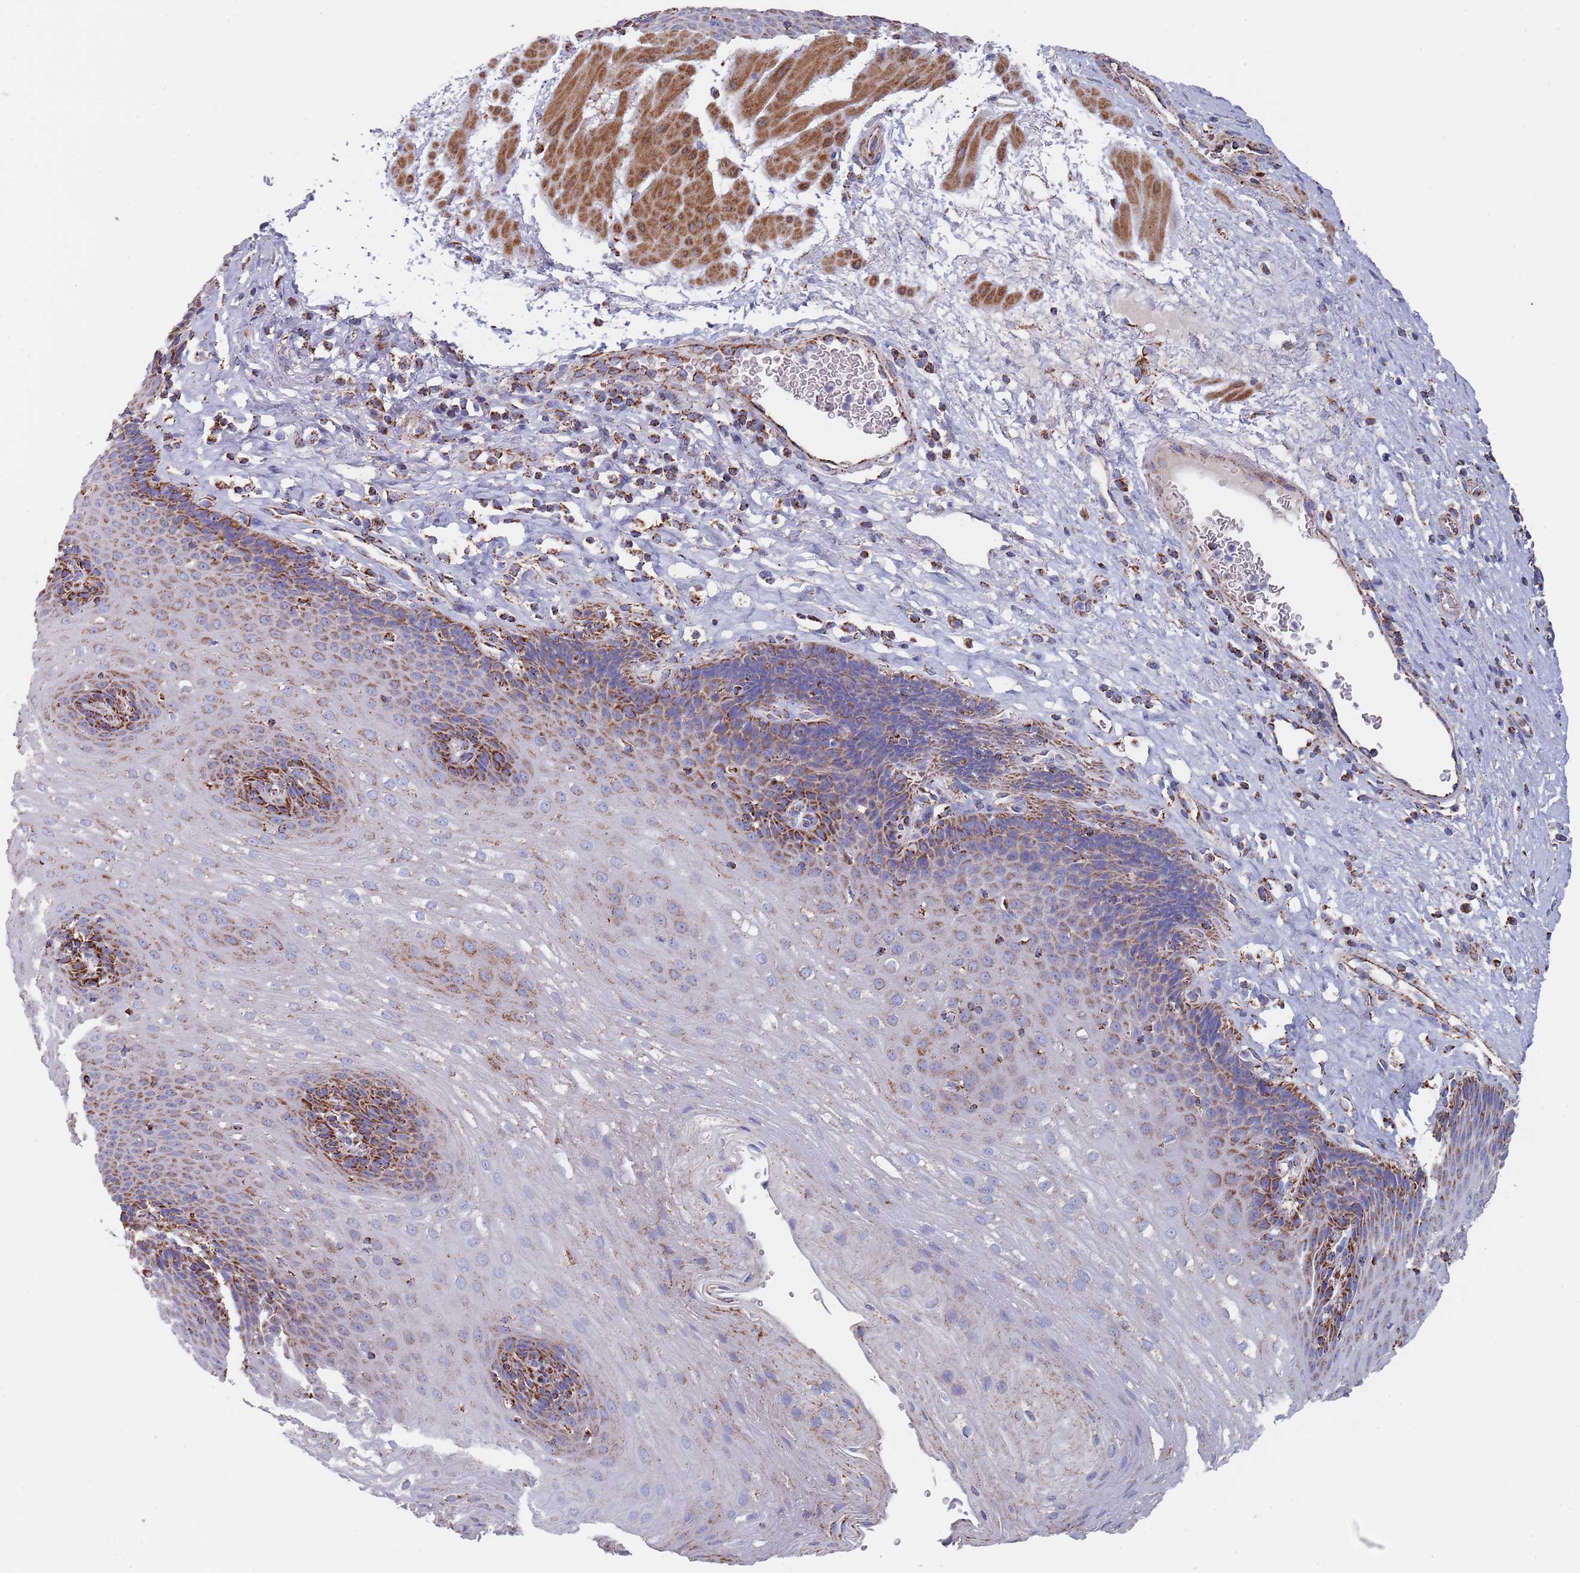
{"staining": {"intensity": "strong", "quantity": "25%-75%", "location": "cytoplasmic/membranous"}, "tissue": "esophagus", "cell_type": "Squamous epithelial cells", "image_type": "normal", "snomed": [{"axis": "morphology", "description": "Normal tissue, NOS"}, {"axis": "topography", "description": "Esophagus"}], "caption": "IHC (DAB) staining of normal human esophagus exhibits strong cytoplasmic/membranous protein expression in about 25%-75% of squamous epithelial cells.", "gene": "PGP", "patient": {"sex": "female", "age": 66}}